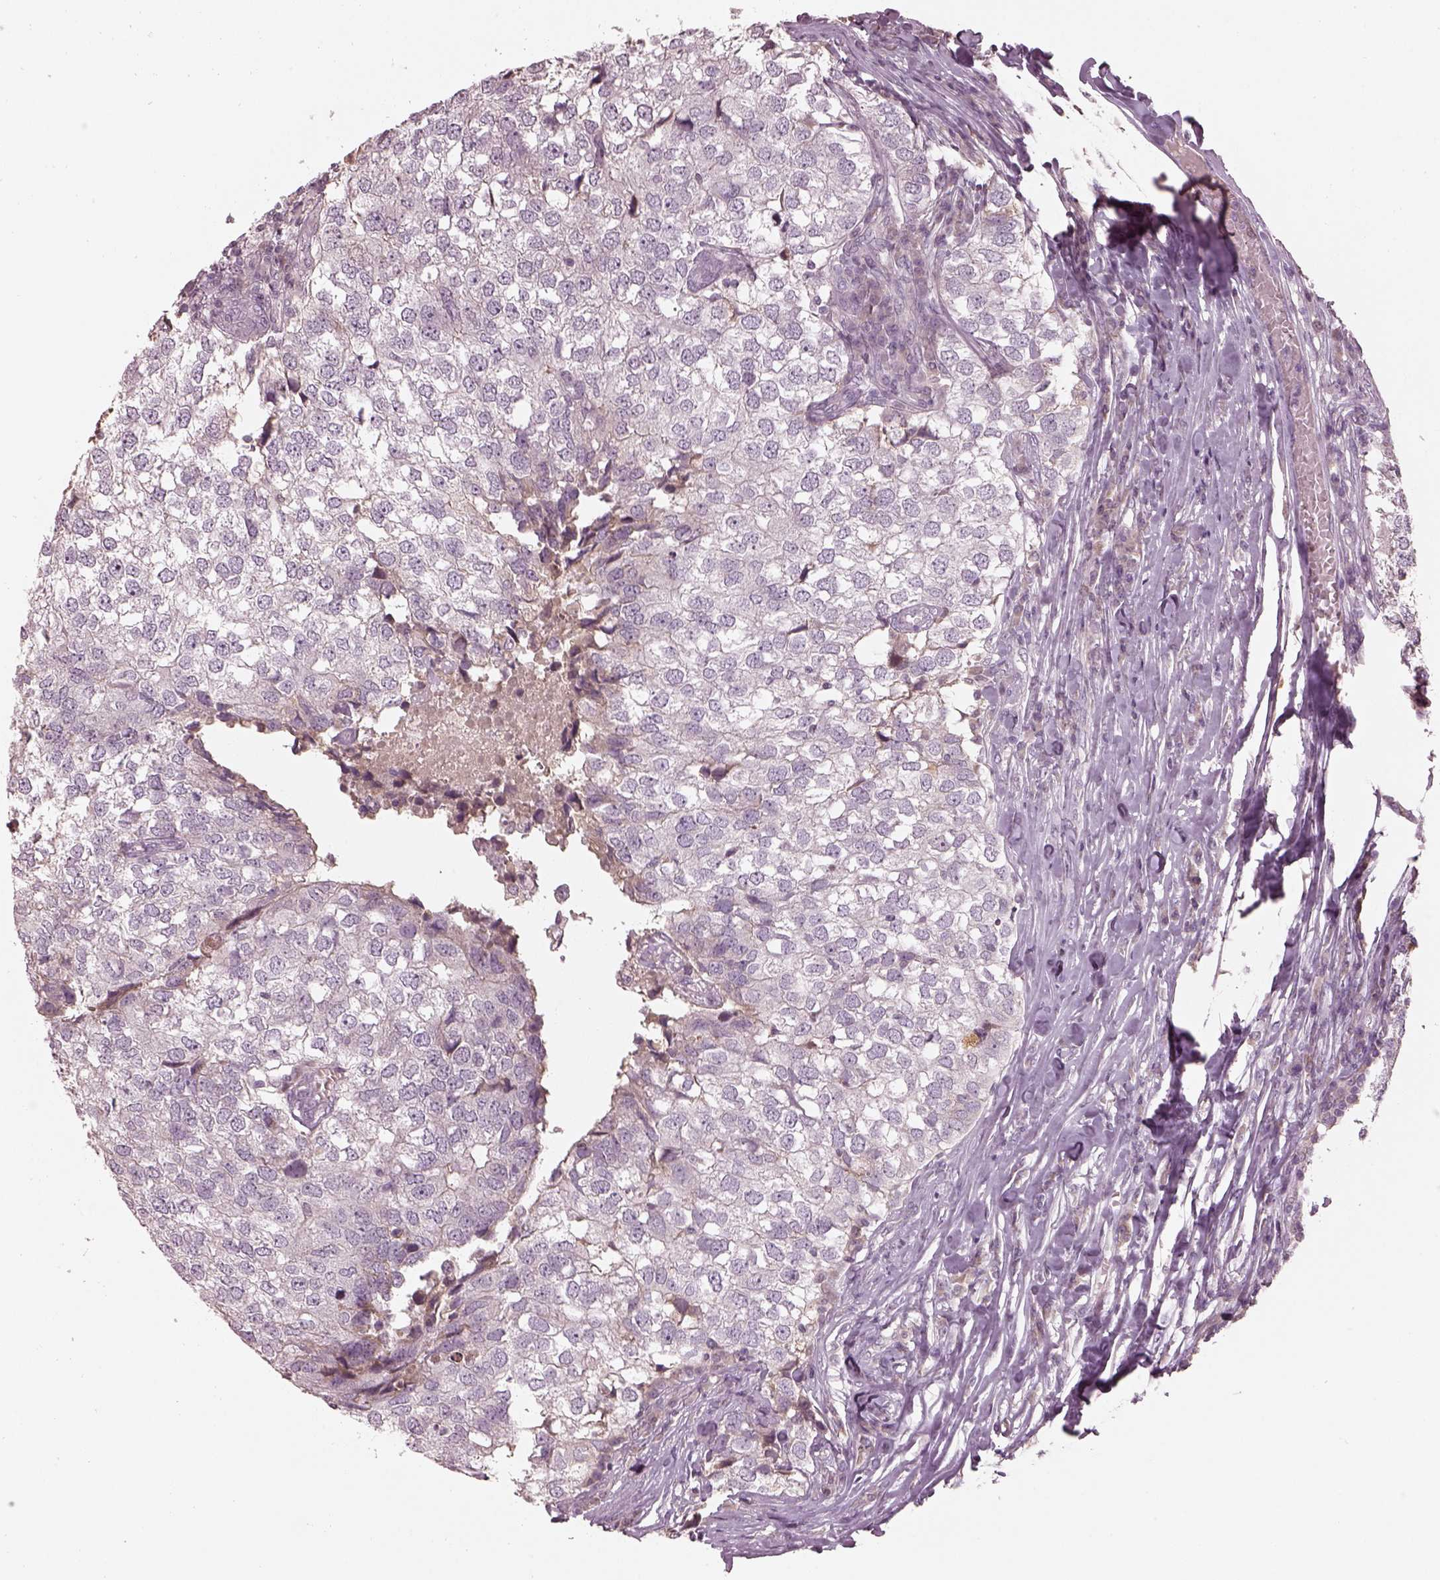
{"staining": {"intensity": "negative", "quantity": "none", "location": "none"}, "tissue": "breast cancer", "cell_type": "Tumor cells", "image_type": "cancer", "snomed": [{"axis": "morphology", "description": "Duct carcinoma"}, {"axis": "topography", "description": "Breast"}], "caption": "Image shows no significant protein staining in tumor cells of breast cancer. (Stains: DAB IHC with hematoxylin counter stain, Microscopy: brightfield microscopy at high magnification).", "gene": "TLX3", "patient": {"sex": "female", "age": 30}}